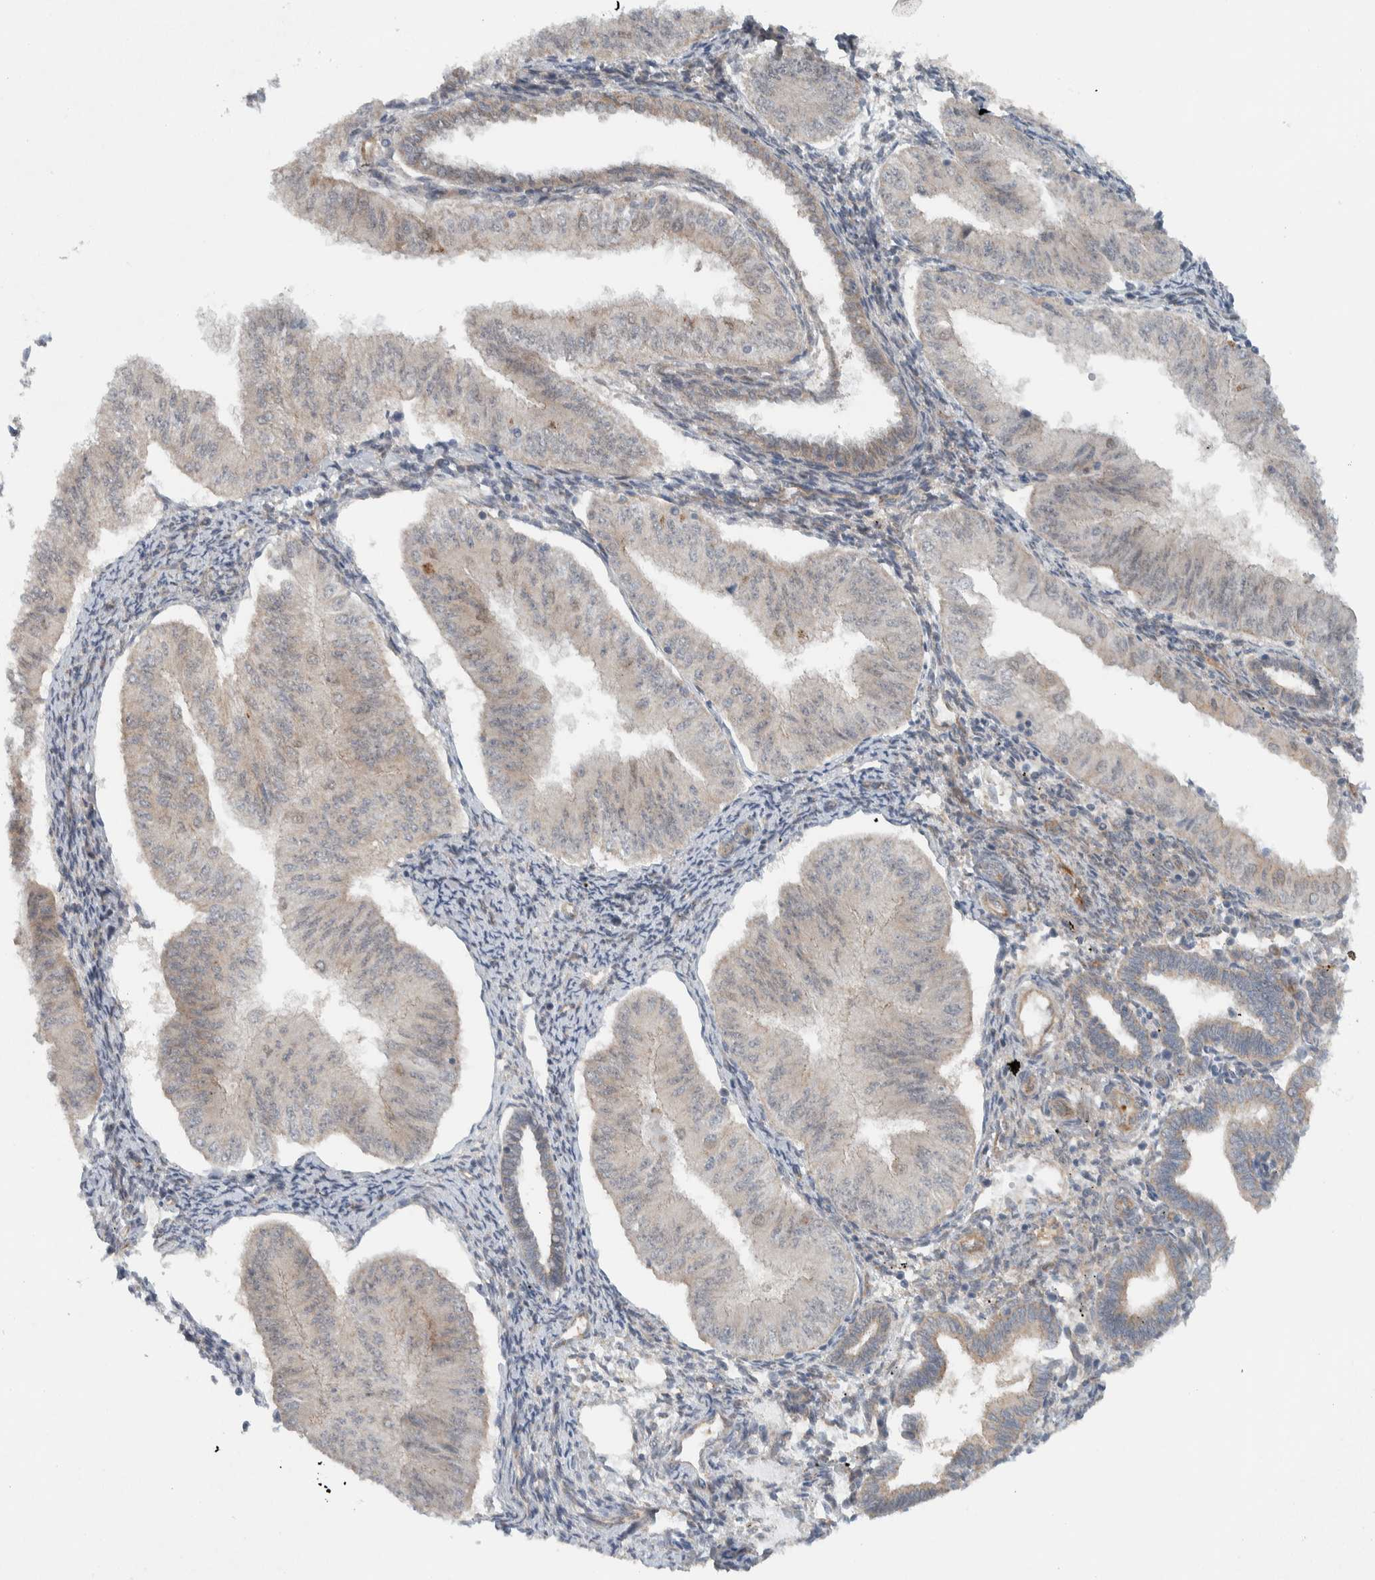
{"staining": {"intensity": "negative", "quantity": "none", "location": "none"}, "tissue": "endometrial cancer", "cell_type": "Tumor cells", "image_type": "cancer", "snomed": [{"axis": "morphology", "description": "Normal tissue, NOS"}, {"axis": "morphology", "description": "Adenocarcinoma, NOS"}, {"axis": "topography", "description": "Endometrium"}], "caption": "This is an immunohistochemistry micrograph of endometrial cancer (adenocarcinoma). There is no staining in tumor cells.", "gene": "RERE", "patient": {"sex": "female", "age": 53}}